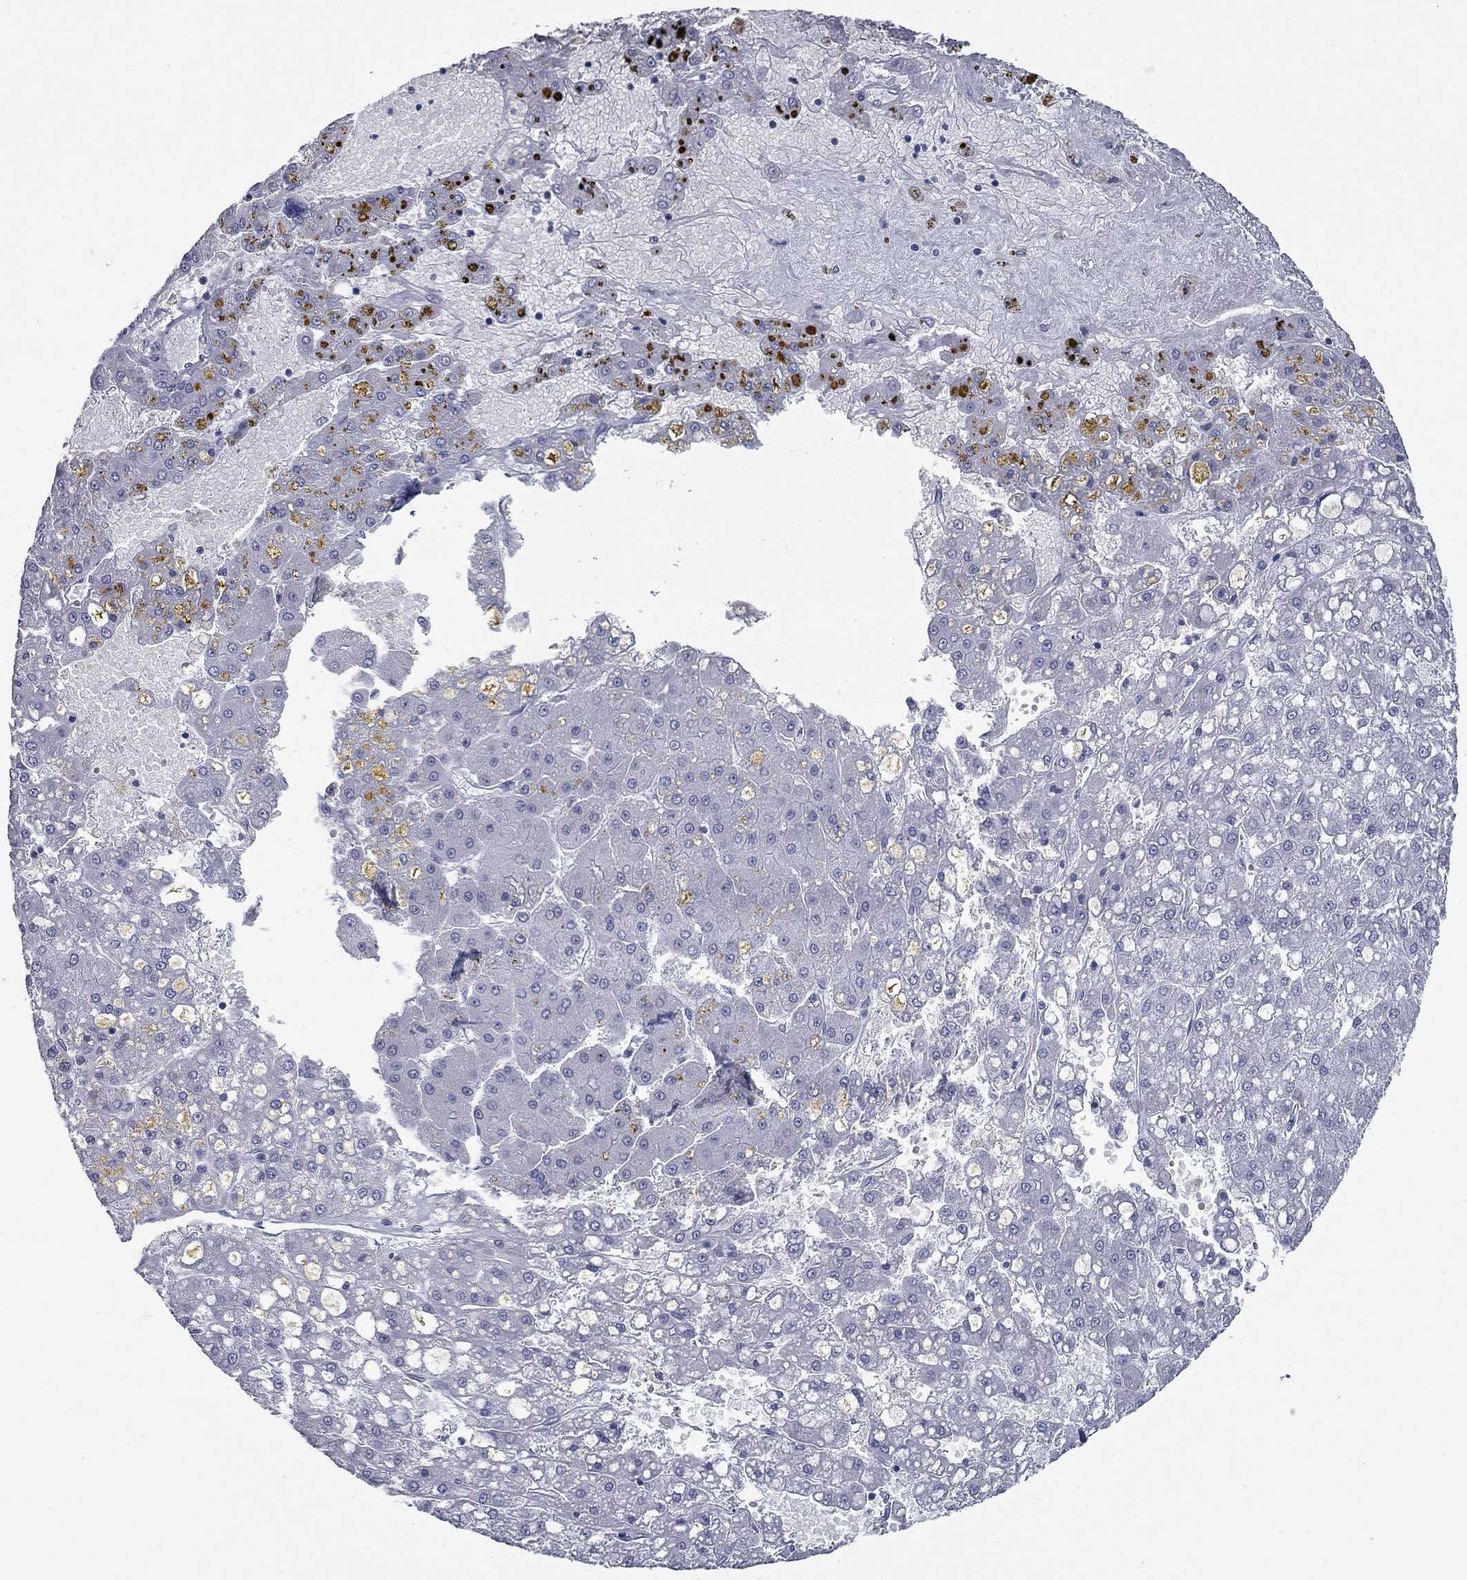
{"staining": {"intensity": "negative", "quantity": "none", "location": "none"}, "tissue": "liver cancer", "cell_type": "Tumor cells", "image_type": "cancer", "snomed": [{"axis": "morphology", "description": "Carcinoma, Hepatocellular, NOS"}, {"axis": "topography", "description": "Liver"}], "caption": "Immunohistochemistry of hepatocellular carcinoma (liver) reveals no expression in tumor cells.", "gene": "KIRREL2", "patient": {"sex": "male", "age": 67}}